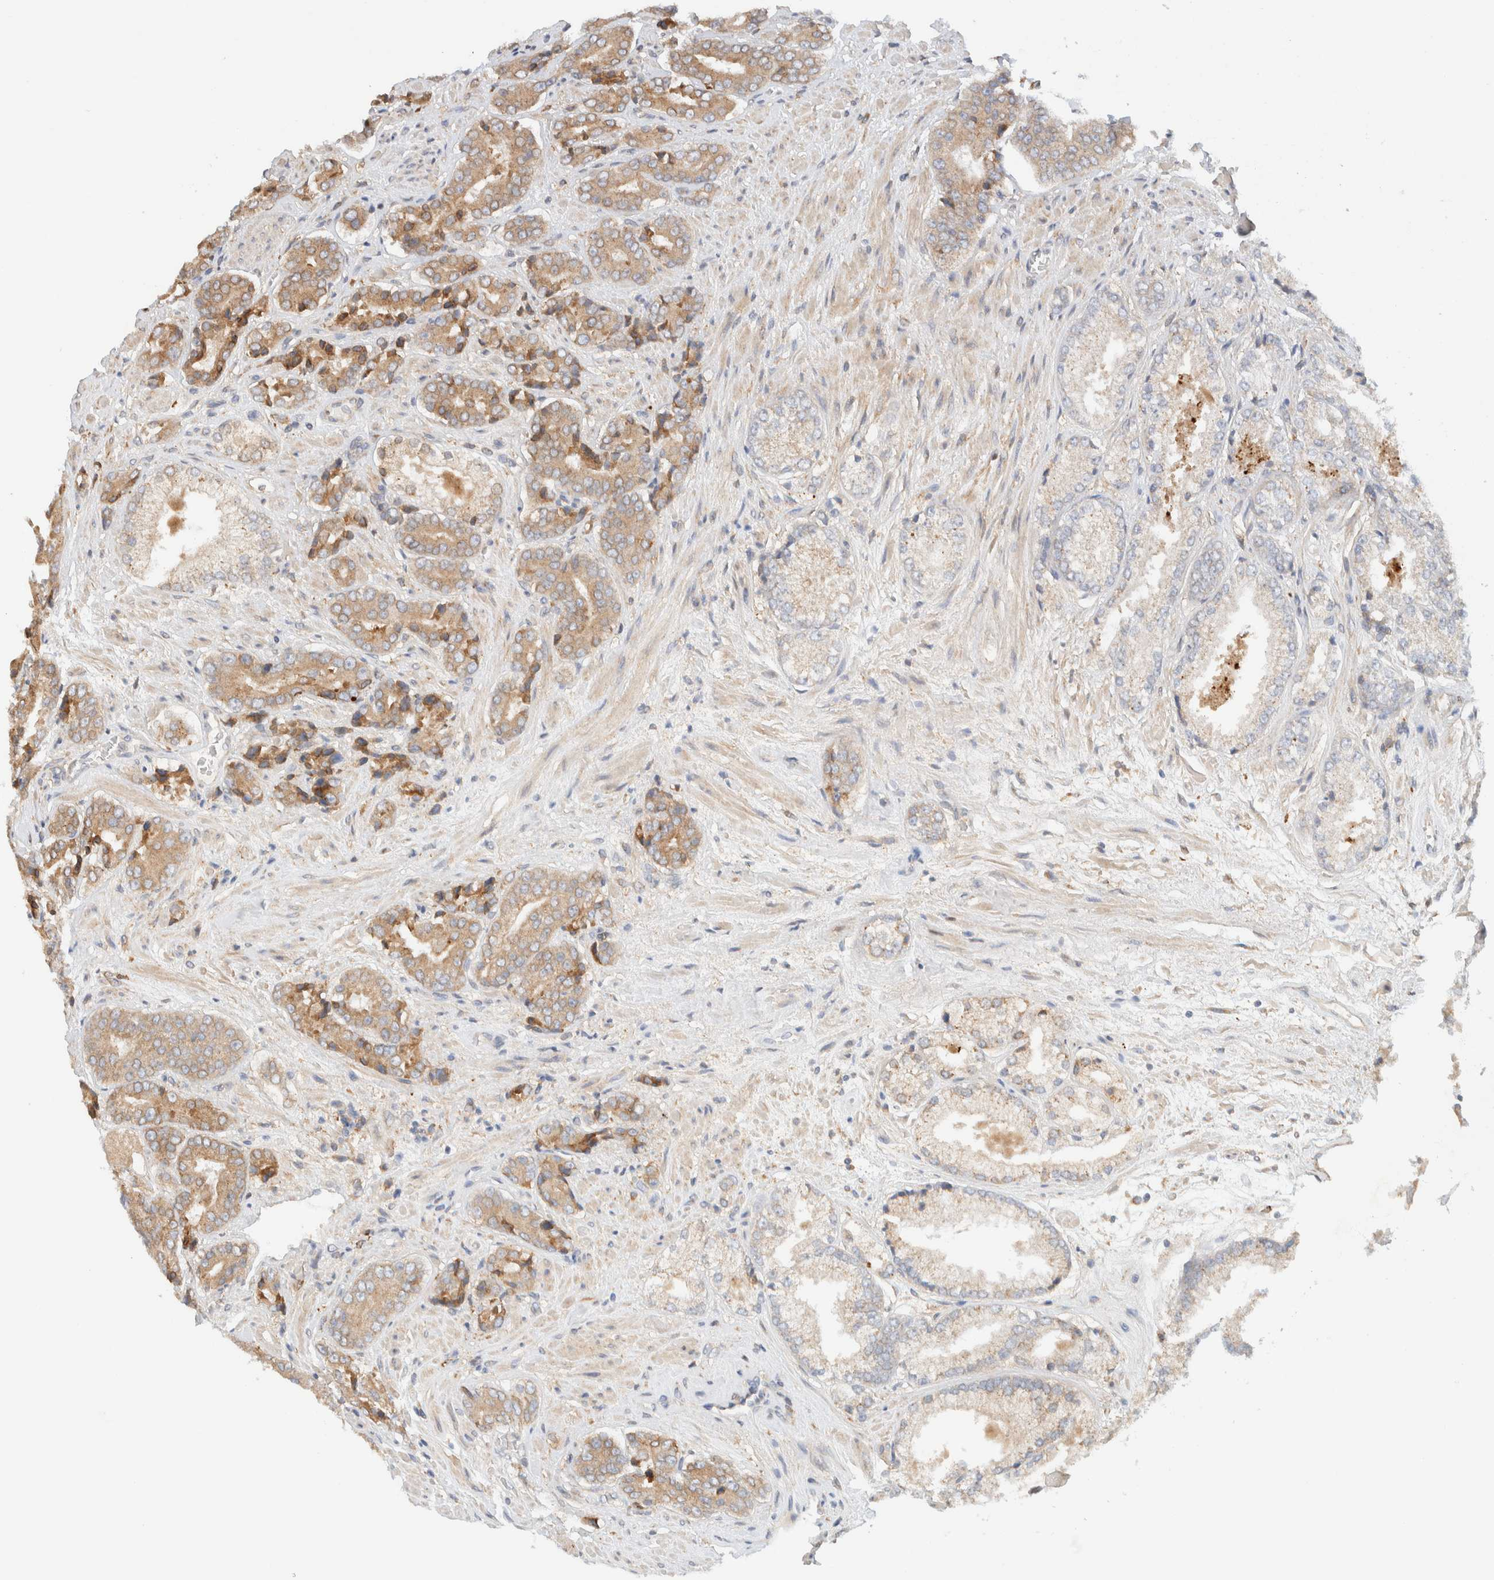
{"staining": {"intensity": "moderate", "quantity": ">75%", "location": "cytoplasmic/membranous"}, "tissue": "prostate cancer", "cell_type": "Tumor cells", "image_type": "cancer", "snomed": [{"axis": "morphology", "description": "Adenocarcinoma, High grade"}, {"axis": "topography", "description": "Prostate"}], "caption": "This histopathology image reveals immunohistochemistry (IHC) staining of human prostate cancer, with medium moderate cytoplasmic/membranous positivity in approximately >75% of tumor cells.", "gene": "NT5C", "patient": {"sex": "male", "age": 71}}